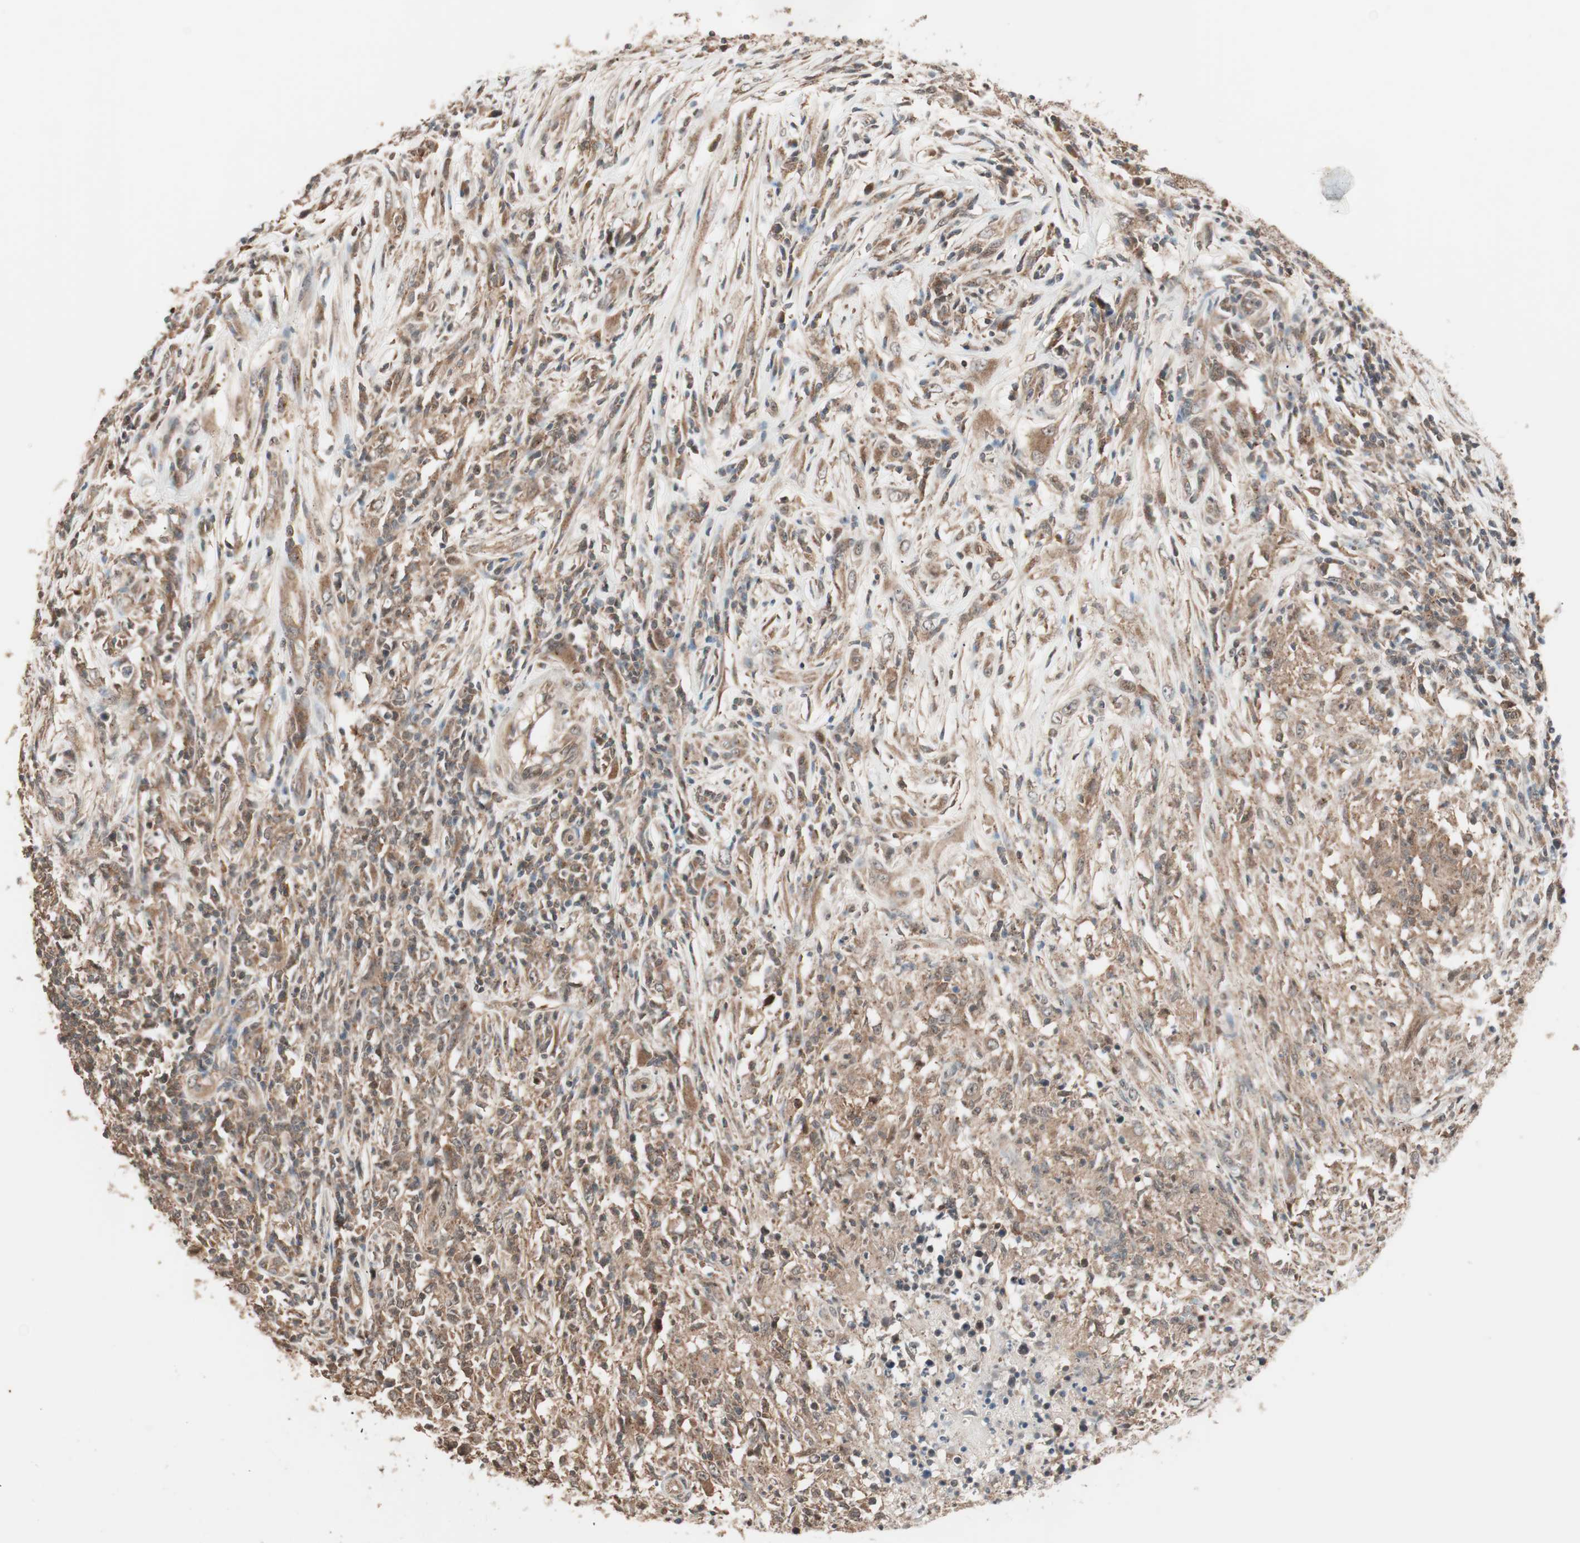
{"staining": {"intensity": "moderate", "quantity": ">75%", "location": "cytoplasmic/membranous"}, "tissue": "lymphoma", "cell_type": "Tumor cells", "image_type": "cancer", "snomed": [{"axis": "morphology", "description": "Malignant lymphoma, non-Hodgkin's type, High grade"}, {"axis": "topography", "description": "Lymph node"}], "caption": "Lymphoma stained with DAB IHC demonstrates medium levels of moderate cytoplasmic/membranous positivity in approximately >75% of tumor cells. (brown staining indicates protein expression, while blue staining denotes nuclei).", "gene": "FBXO5", "patient": {"sex": "female", "age": 84}}